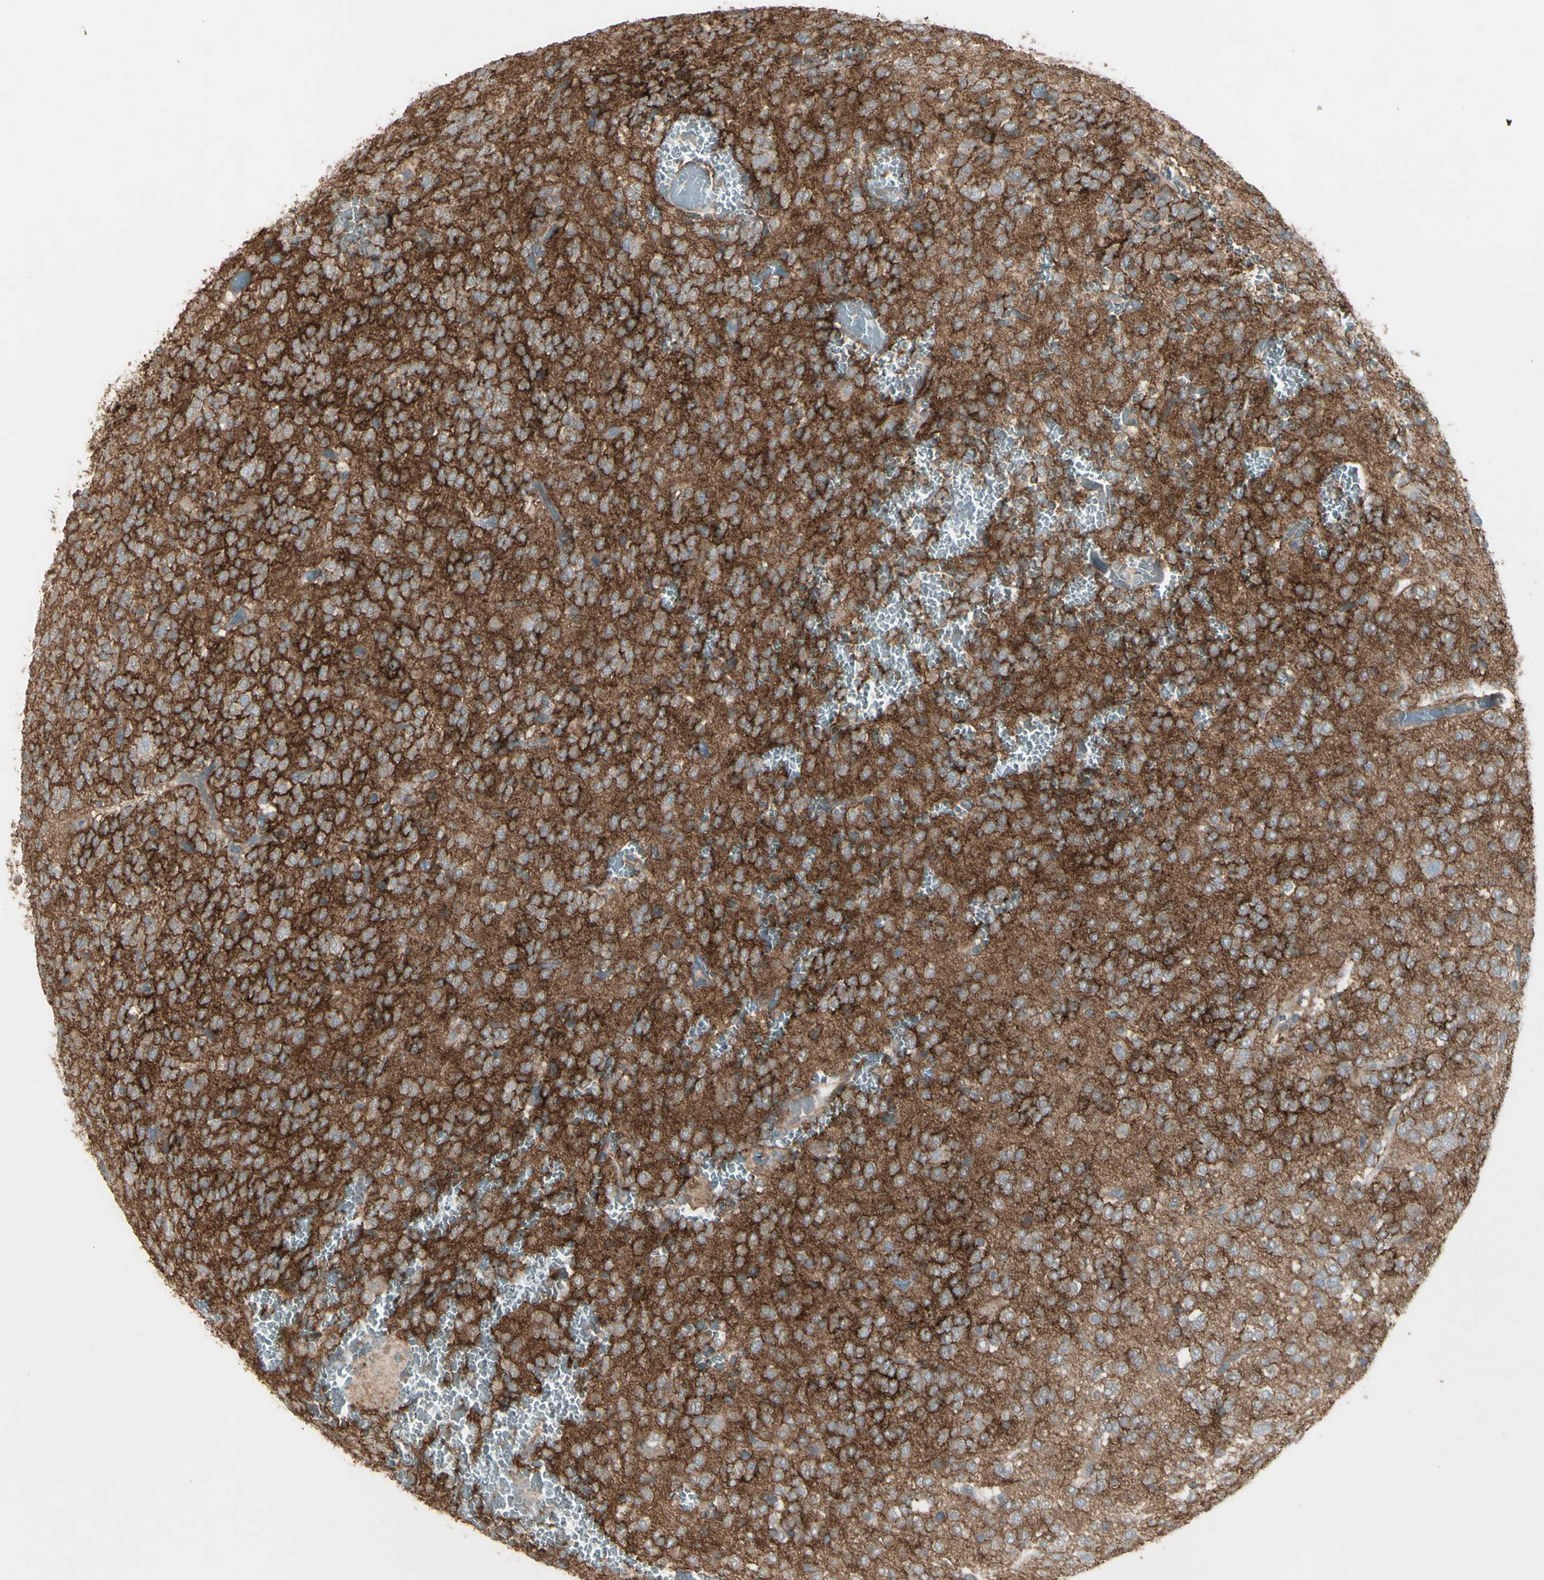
{"staining": {"intensity": "moderate", "quantity": ">75%", "location": "cytoplasmic/membranous"}, "tissue": "glioma", "cell_type": "Tumor cells", "image_type": "cancer", "snomed": [{"axis": "morphology", "description": "Glioma, malignant, Low grade"}, {"axis": "topography", "description": "Brain"}], "caption": "Tumor cells exhibit moderate cytoplasmic/membranous expression in approximately >75% of cells in low-grade glioma (malignant). (IHC, brightfield microscopy, high magnification).", "gene": "CD276", "patient": {"sex": "male", "age": 38}}